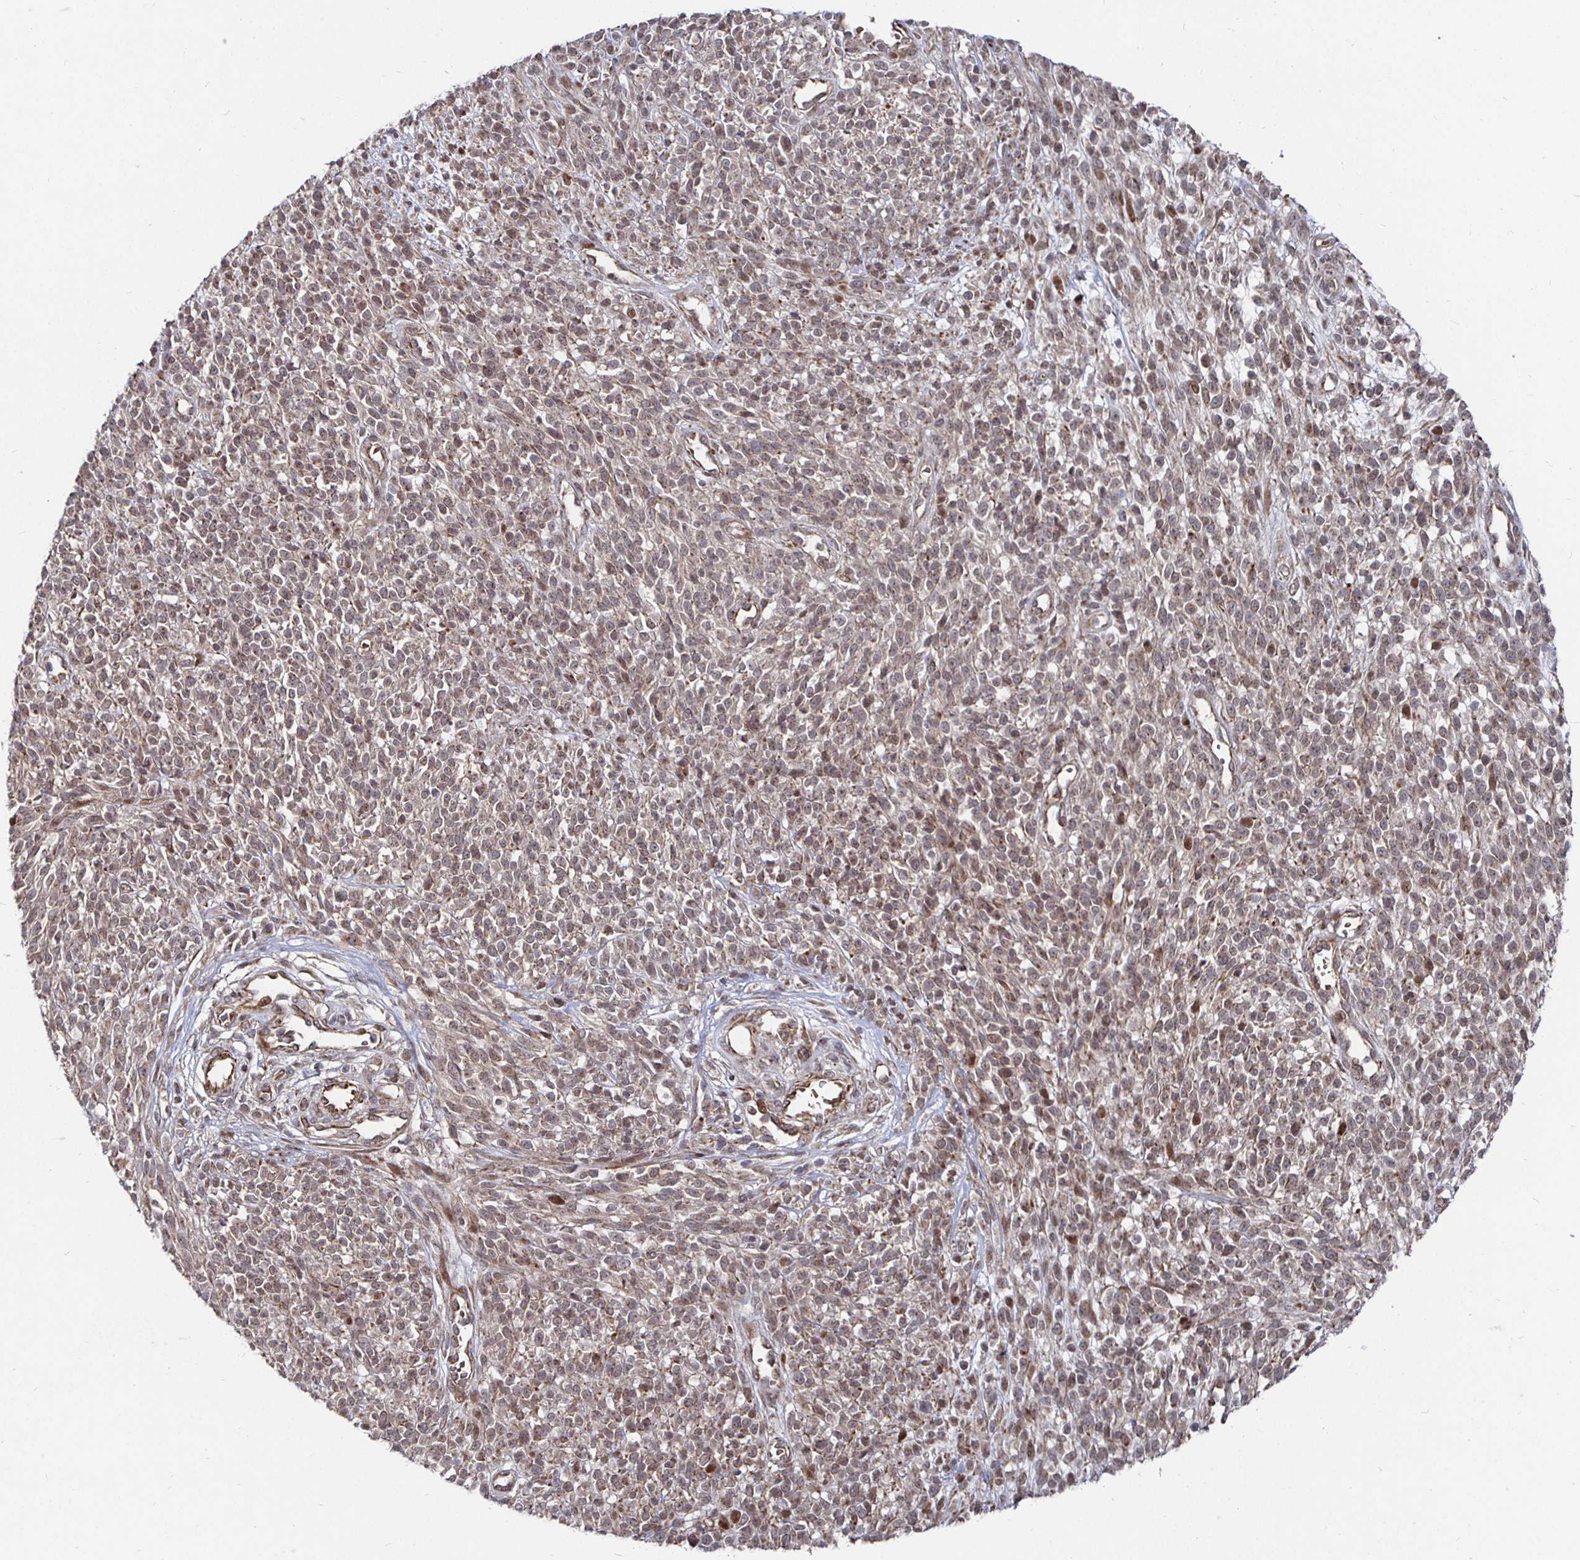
{"staining": {"intensity": "weak", "quantity": ">75%", "location": "cytoplasmic/membranous,nuclear"}, "tissue": "melanoma", "cell_type": "Tumor cells", "image_type": "cancer", "snomed": [{"axis": "morphology", "description": "Malignant melanoma, NOS"}, {"axis": "topography", "description": "Skin"}, {"axis": "topography", "description": "Skin of trunk"}], "caption": "Immunohistochemistry of melanoma demonstrates low levels of weak cytoplasmic/membranous and nuclear positivity in about >75% of tumor cells.", "gene": "TBKBP1", "patient": {"sex": "male", "age": 74}}